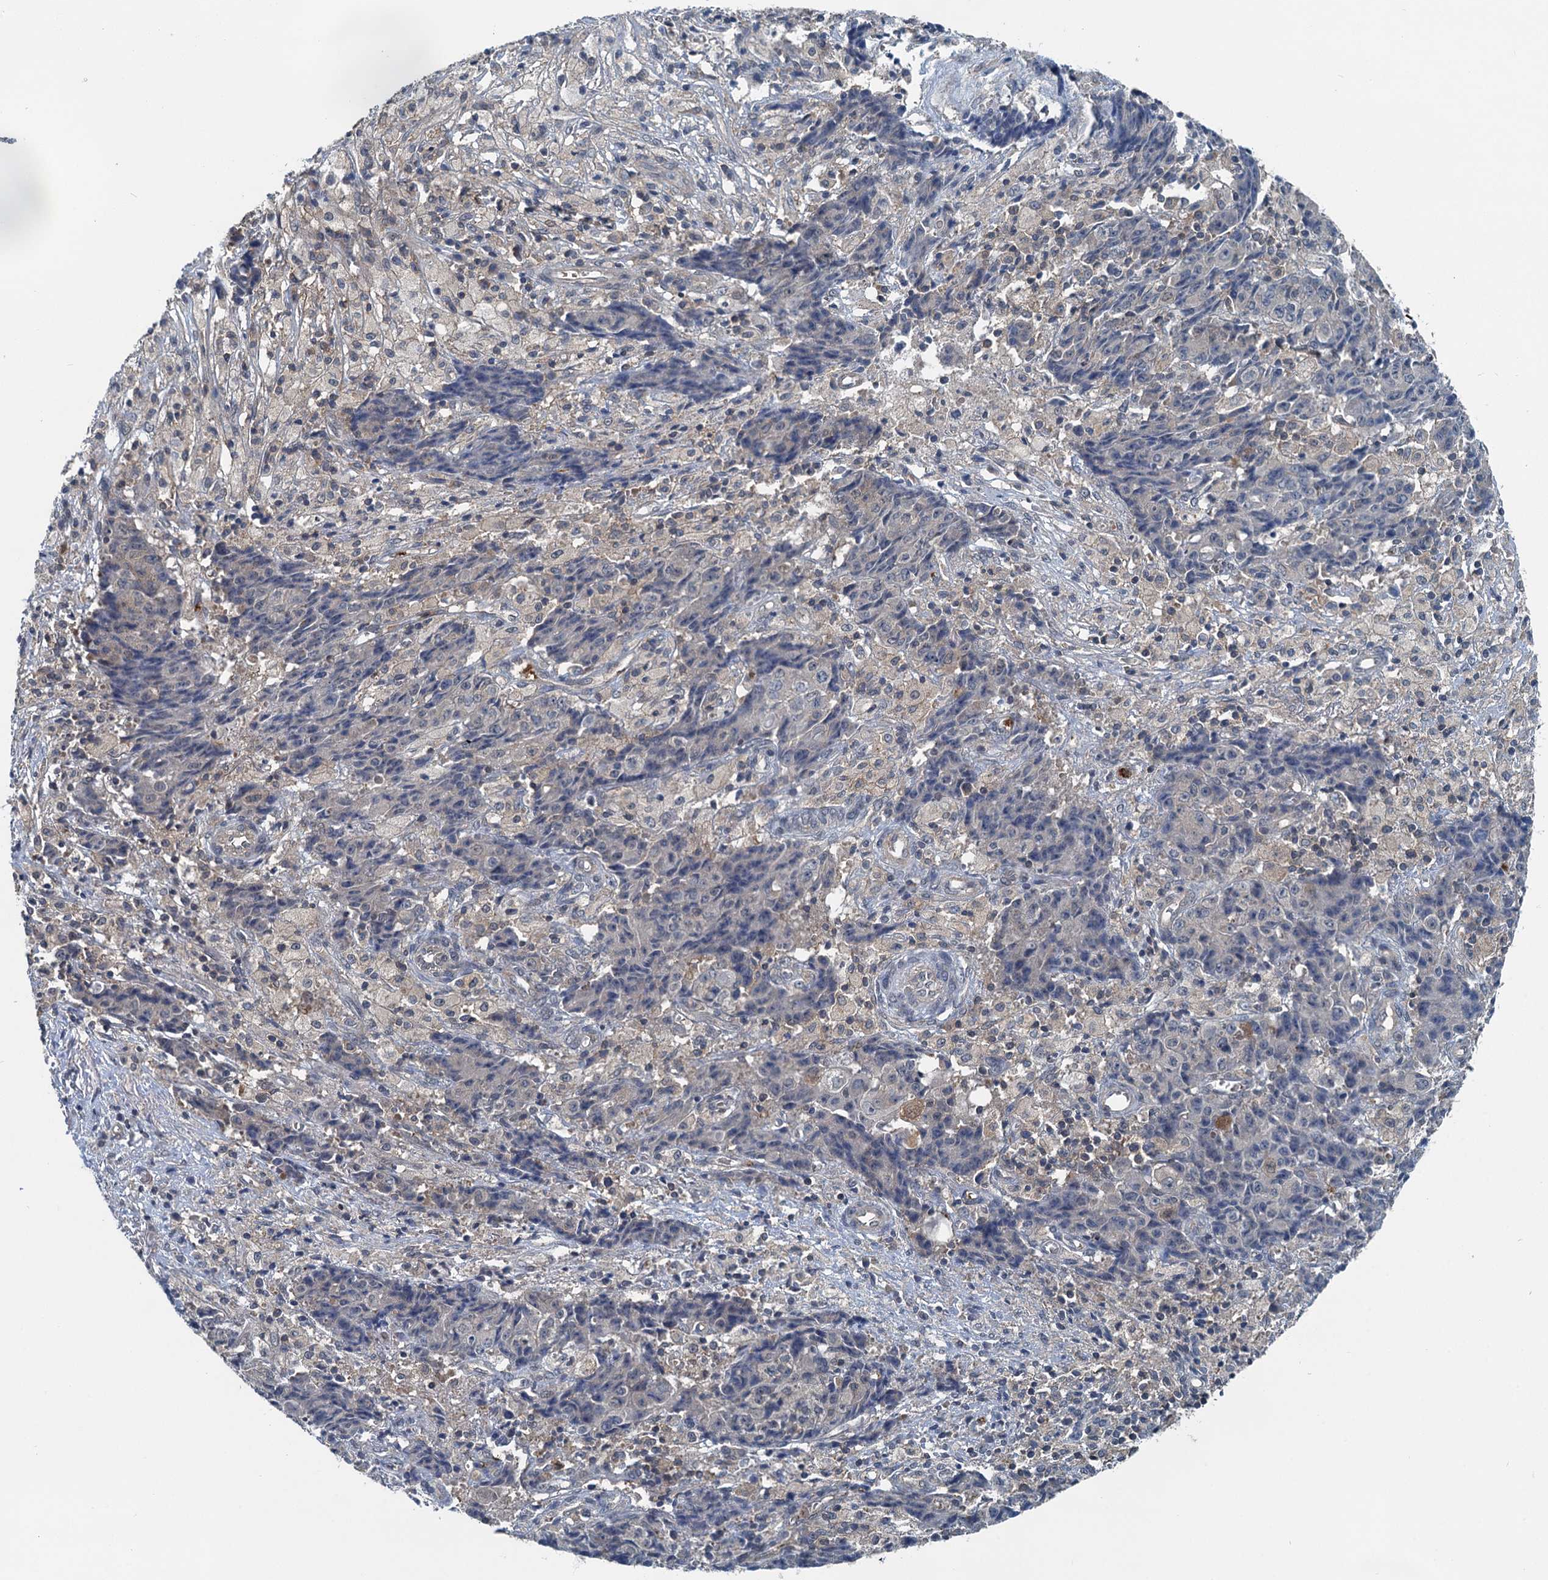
{"staining": {"intensity": "negative", "quantity": "none", "location": "none"}, "tissue": "ovarian cancer", "cell_type": "Tumor cells", "image_type": "cancer", "snomed": [{"axis": "morphology", "description": "Carcinoma, endometroid"}, {"axis": "topography", "description": "Ovary"}], "caption": "DAB (3,3'-diaminobenzidine) immunohistochemical staining of ovarian cancer (endometroid carcinoma) shows no significant staining in tumor cells.", "gene": "GCLM", "patient": {"sex": "female", "age": 42}}